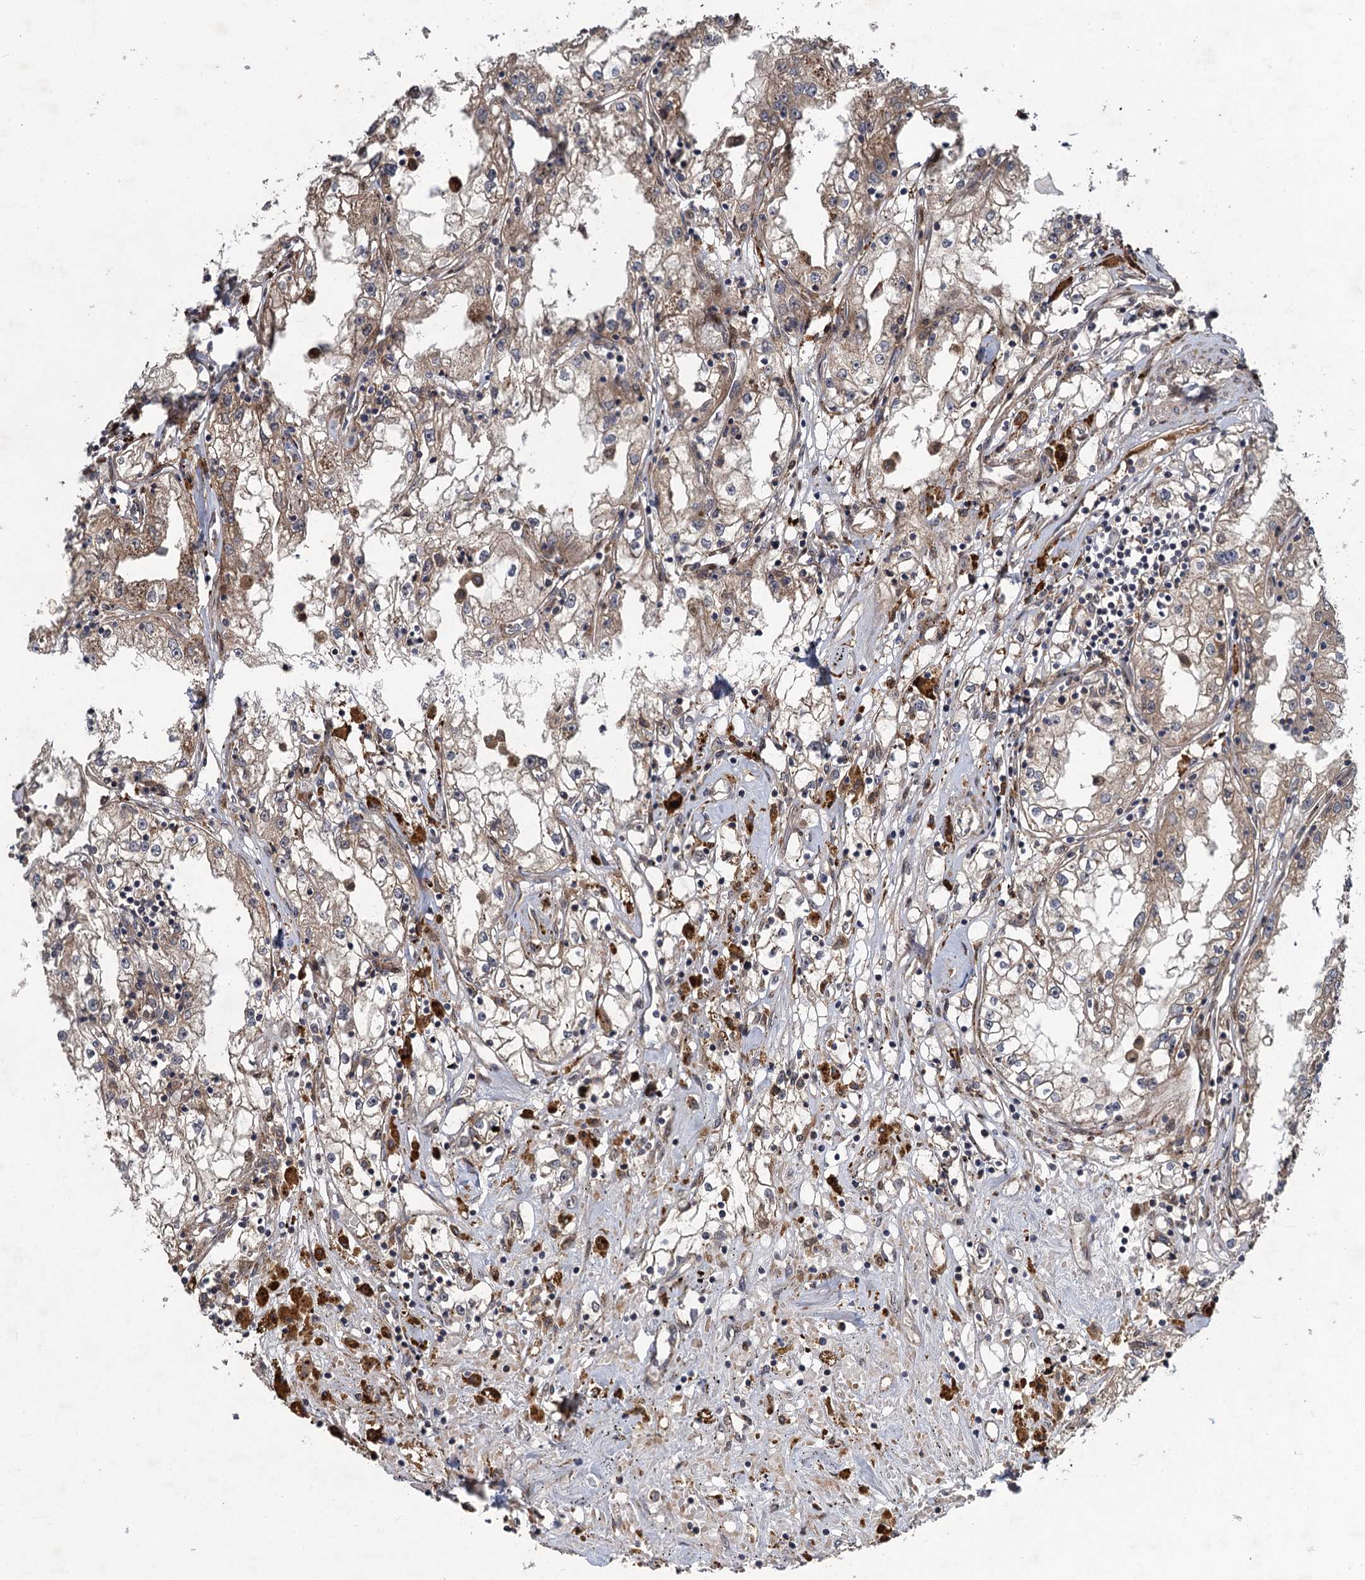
{"staining": {"intensity": "weak", "quantity": "25%-75%", "location": "cytoplasmic/membranous"}, "tissue": "renal cancer", "cell_type": "Tumor cells", "image_type": "cancer", "snomed": [{"axis": "morphology", "description": "Adenocarcinoma, NOS"}, {"axis": "topography", "description": "Kidney"}], "caption": "Human adenocarcinoma (renal) stained for a protein (brown) shows weak cytoplasmic/membranous positive expression in approximately 25%-75% of tumor cells.", "gene": "NUDT22", "patient": {"sex": "male", "age": 56}}